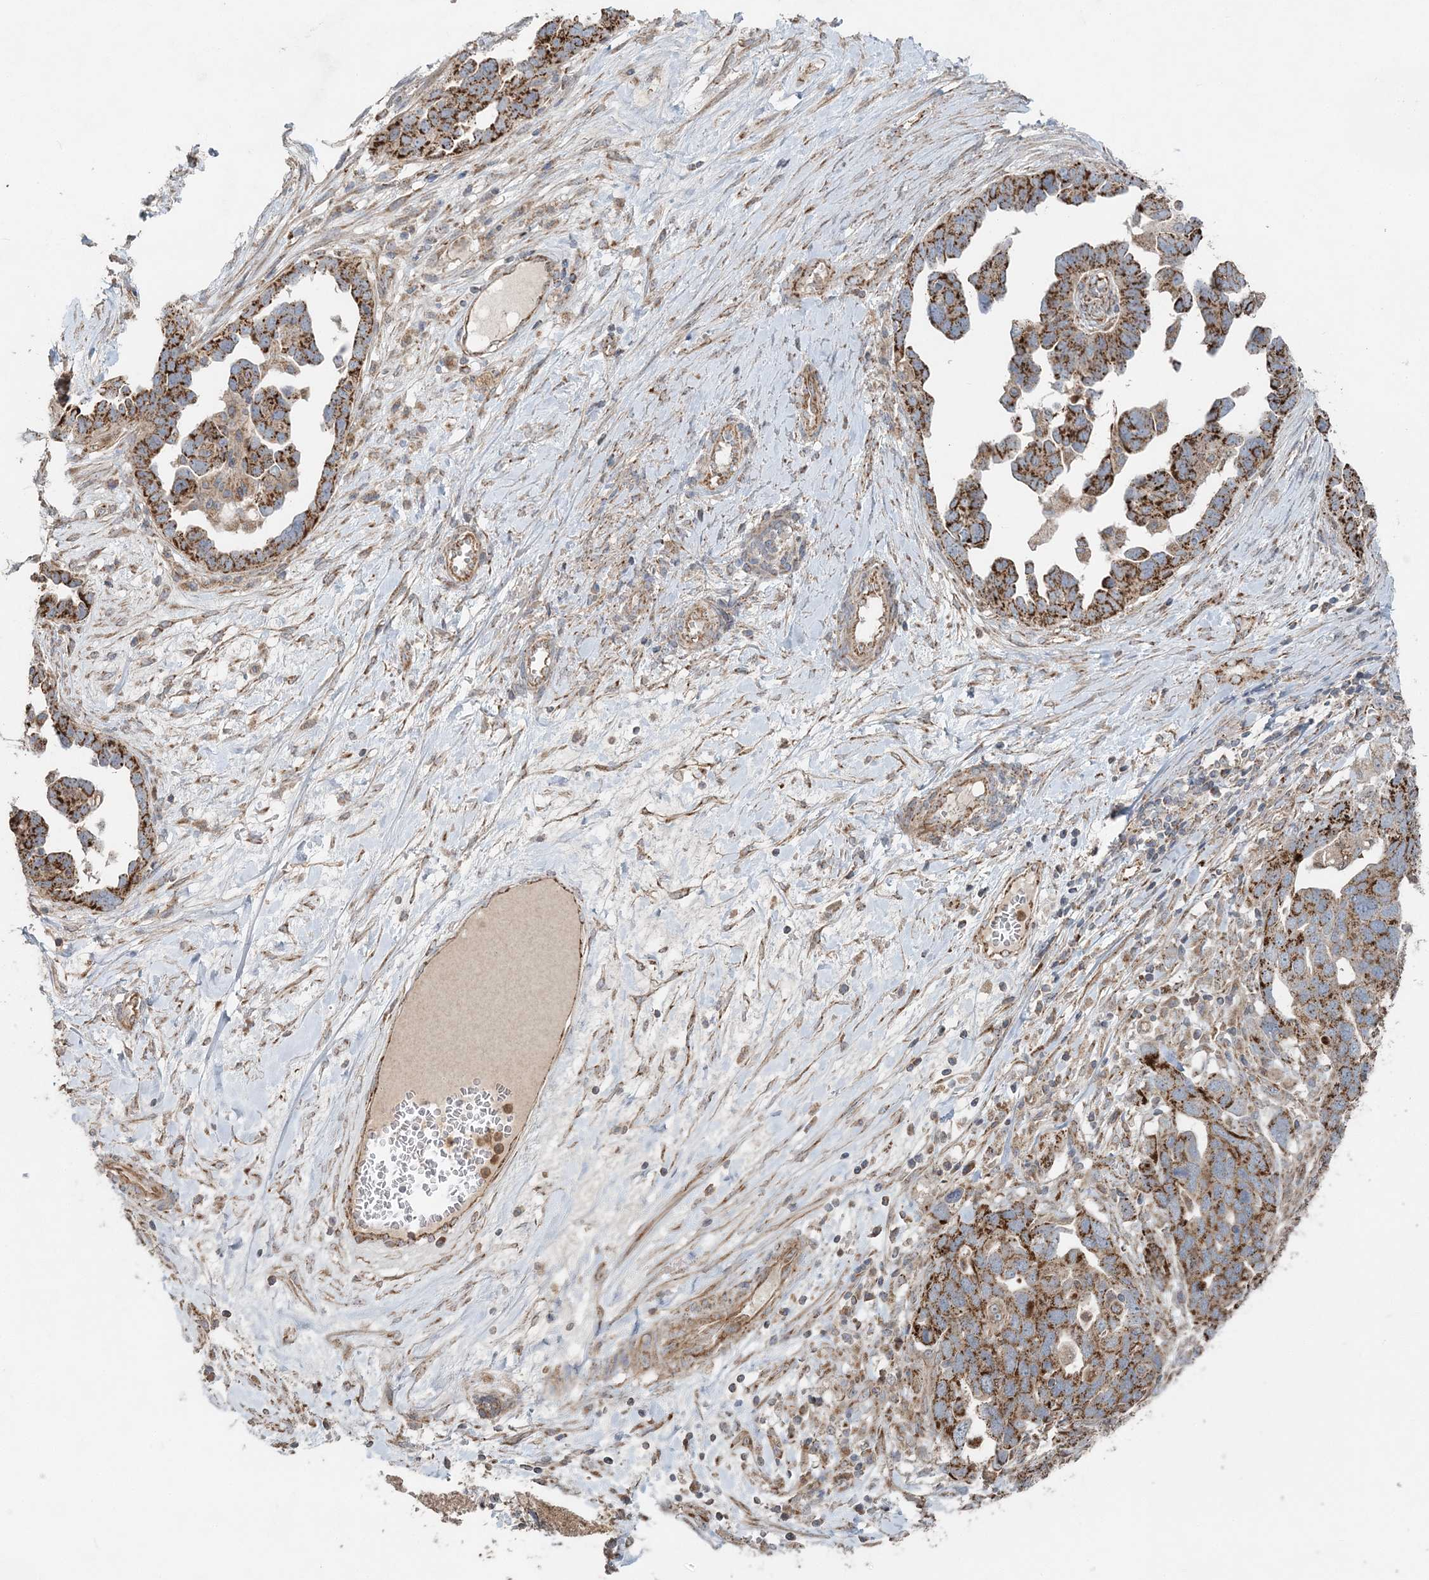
{"staining": {"intensity": "strong", "quantity": ">75%", "location": "cytoplasmic/membranous"}, "tissue": "ovarian cancer", "cell_type": "Tumor cells", "image_type": "cancer", "snomed": [{"axis": "morphology", "description": "Cystadenocarcinoma, serous, NOS"}, {"axis": "topography", "description": "Ovary"}], "caption": "Immunohistochemistry (IHC) (DAB) staining of ovarian cancer (serous cystadenocarcinoma) shows strong cytoplasmic/membranous protein positivity in about >75% of tumor cells.", "gene": "LRPPRC", "patient": {"sex": "female", "age": 54}}